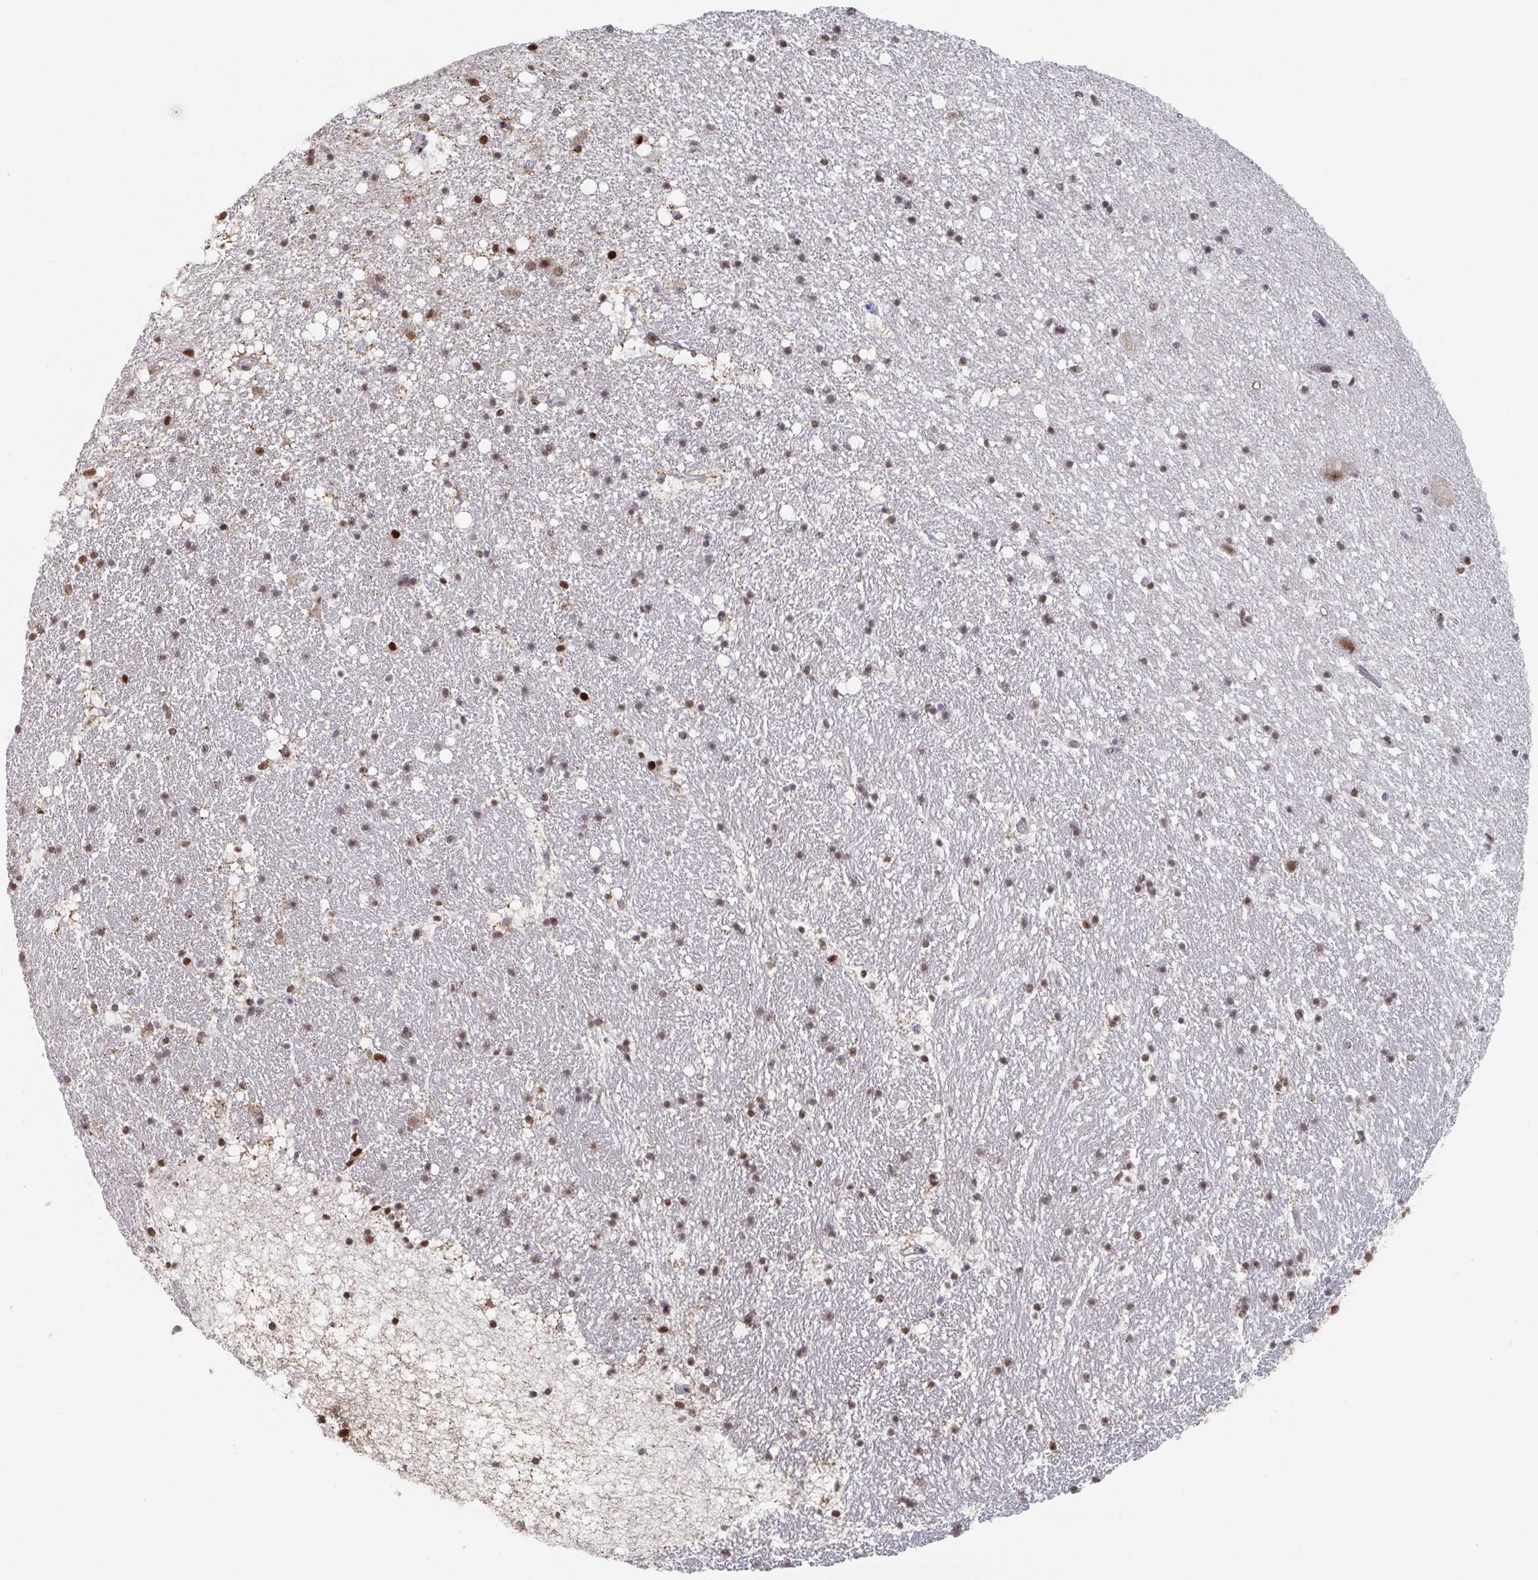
{"staining": {"intensity": "moderate", "quantity": "<25%", "location": "nuclear"}, "tissue": "hippocampus", "cell_type": "Glial cells", "image_type": "normal", "snomed": [{"axis": "morphology", "description": "Normal tissue, NOS"}, {"axis": "topography", "description": "Hippocampus"}], "caption": "Normal hippocampus reveals moderate nuclear positivity in about <25% of glial cells Using DAB (3,3'-diaminobenzidine) (brown) and hematoxylin (blue) stains, captured at high magnification using brightfield microscopy..", "gene": "ZDHHC12", "patient": {"sex": "female", "age": 42}}